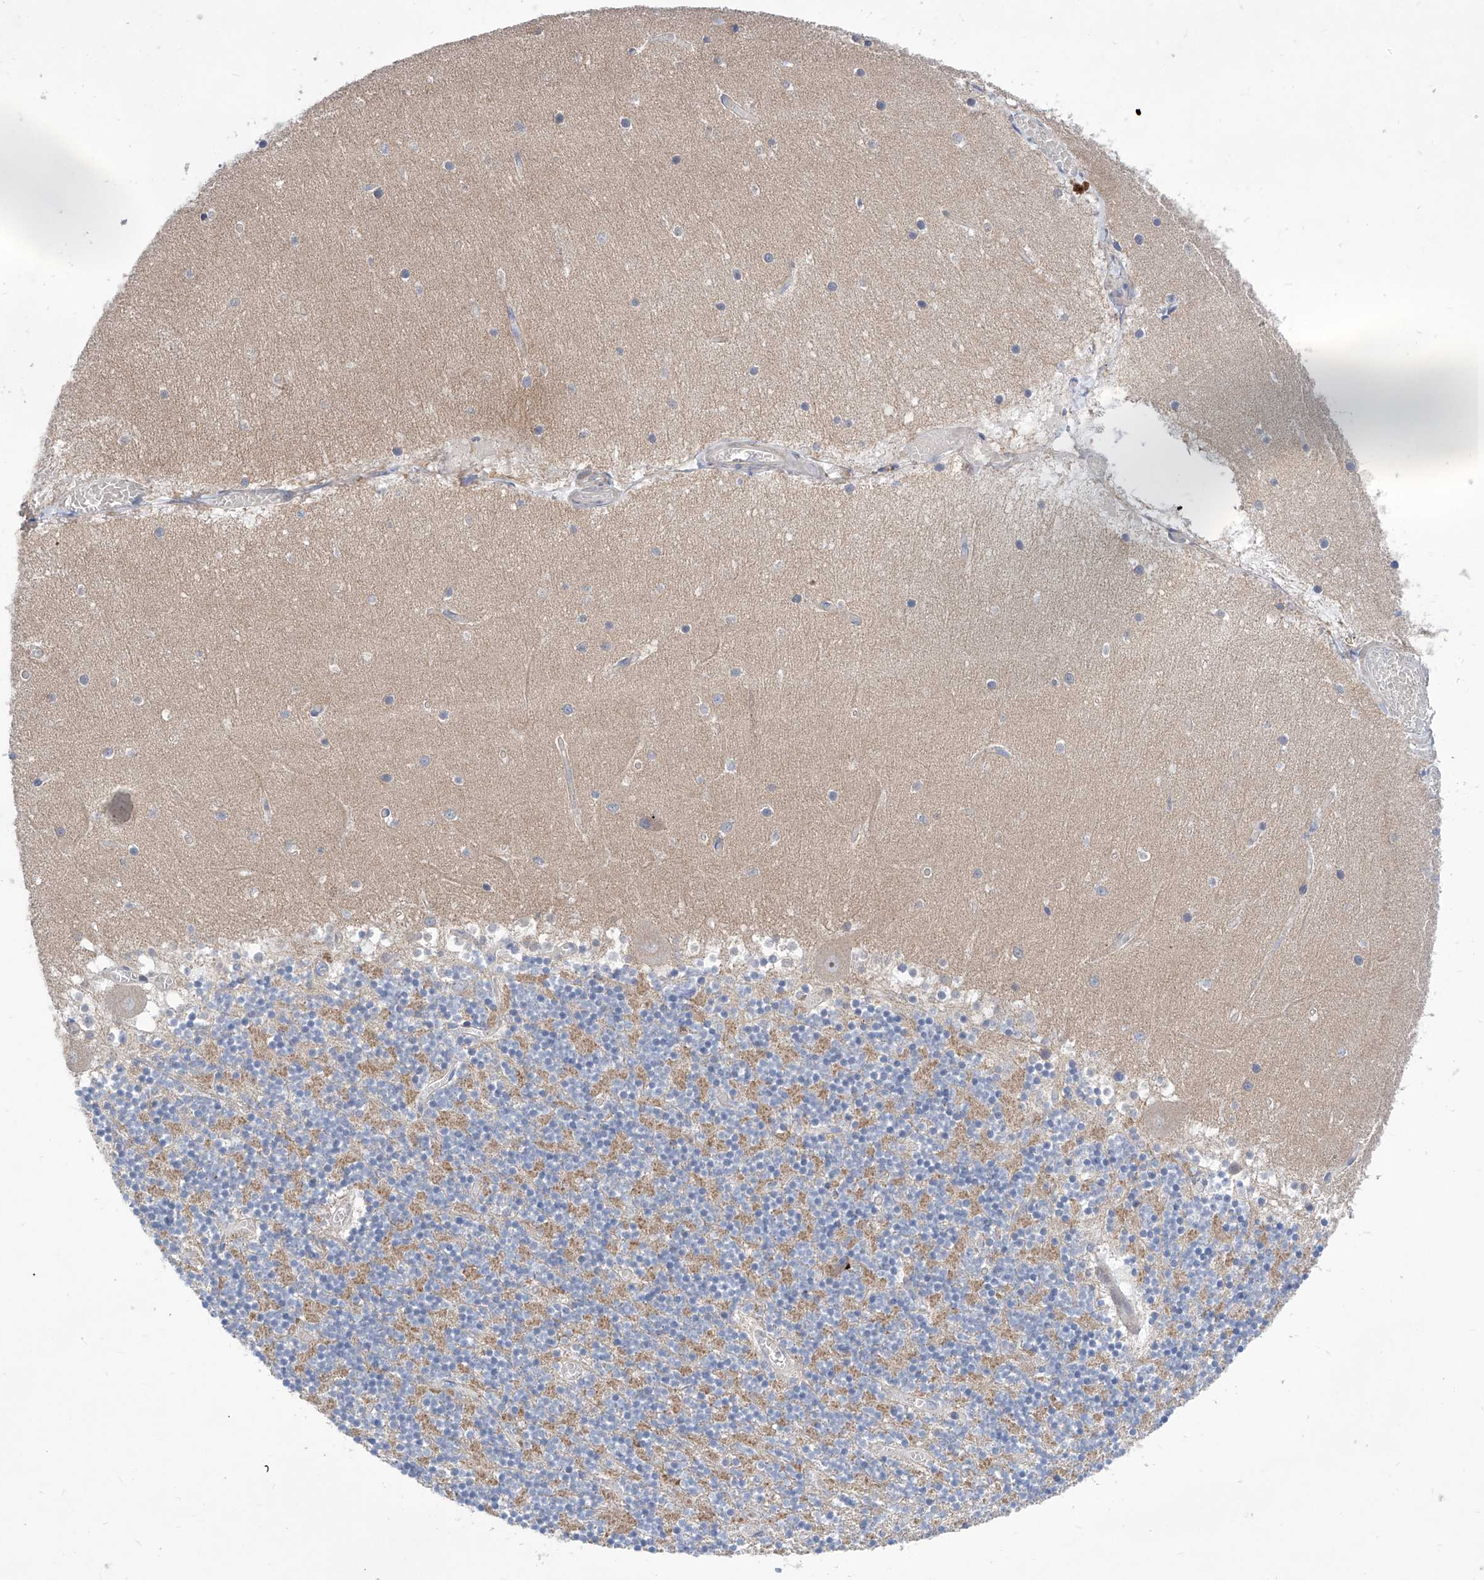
{"staining": {"intensity": "moderate", "quantity": "25%-75%", "location": "cytoplasmic/membranous"}, "tissue": "cerebellum", "cell_type": "Cells in granular layer", "image_type": "normal", "snomed": [{"axis": "morphology", "description": "Normal tissue, NOS"}, {"axis": "topography", "description": "Cerebellum"}], "caption": "An immunohistochemistry (IHC) photomicrograph of normal tissue is shown. Protein staining in brown shows moderate cytoplasmic/membranous positivity in cerebellum within cells in granular layer. Immunohistochemistry stains the protein in brown and the nuclei are stained blue.", "gene": "SRBD1", "patient": {"sex": "female", "age": 28}}